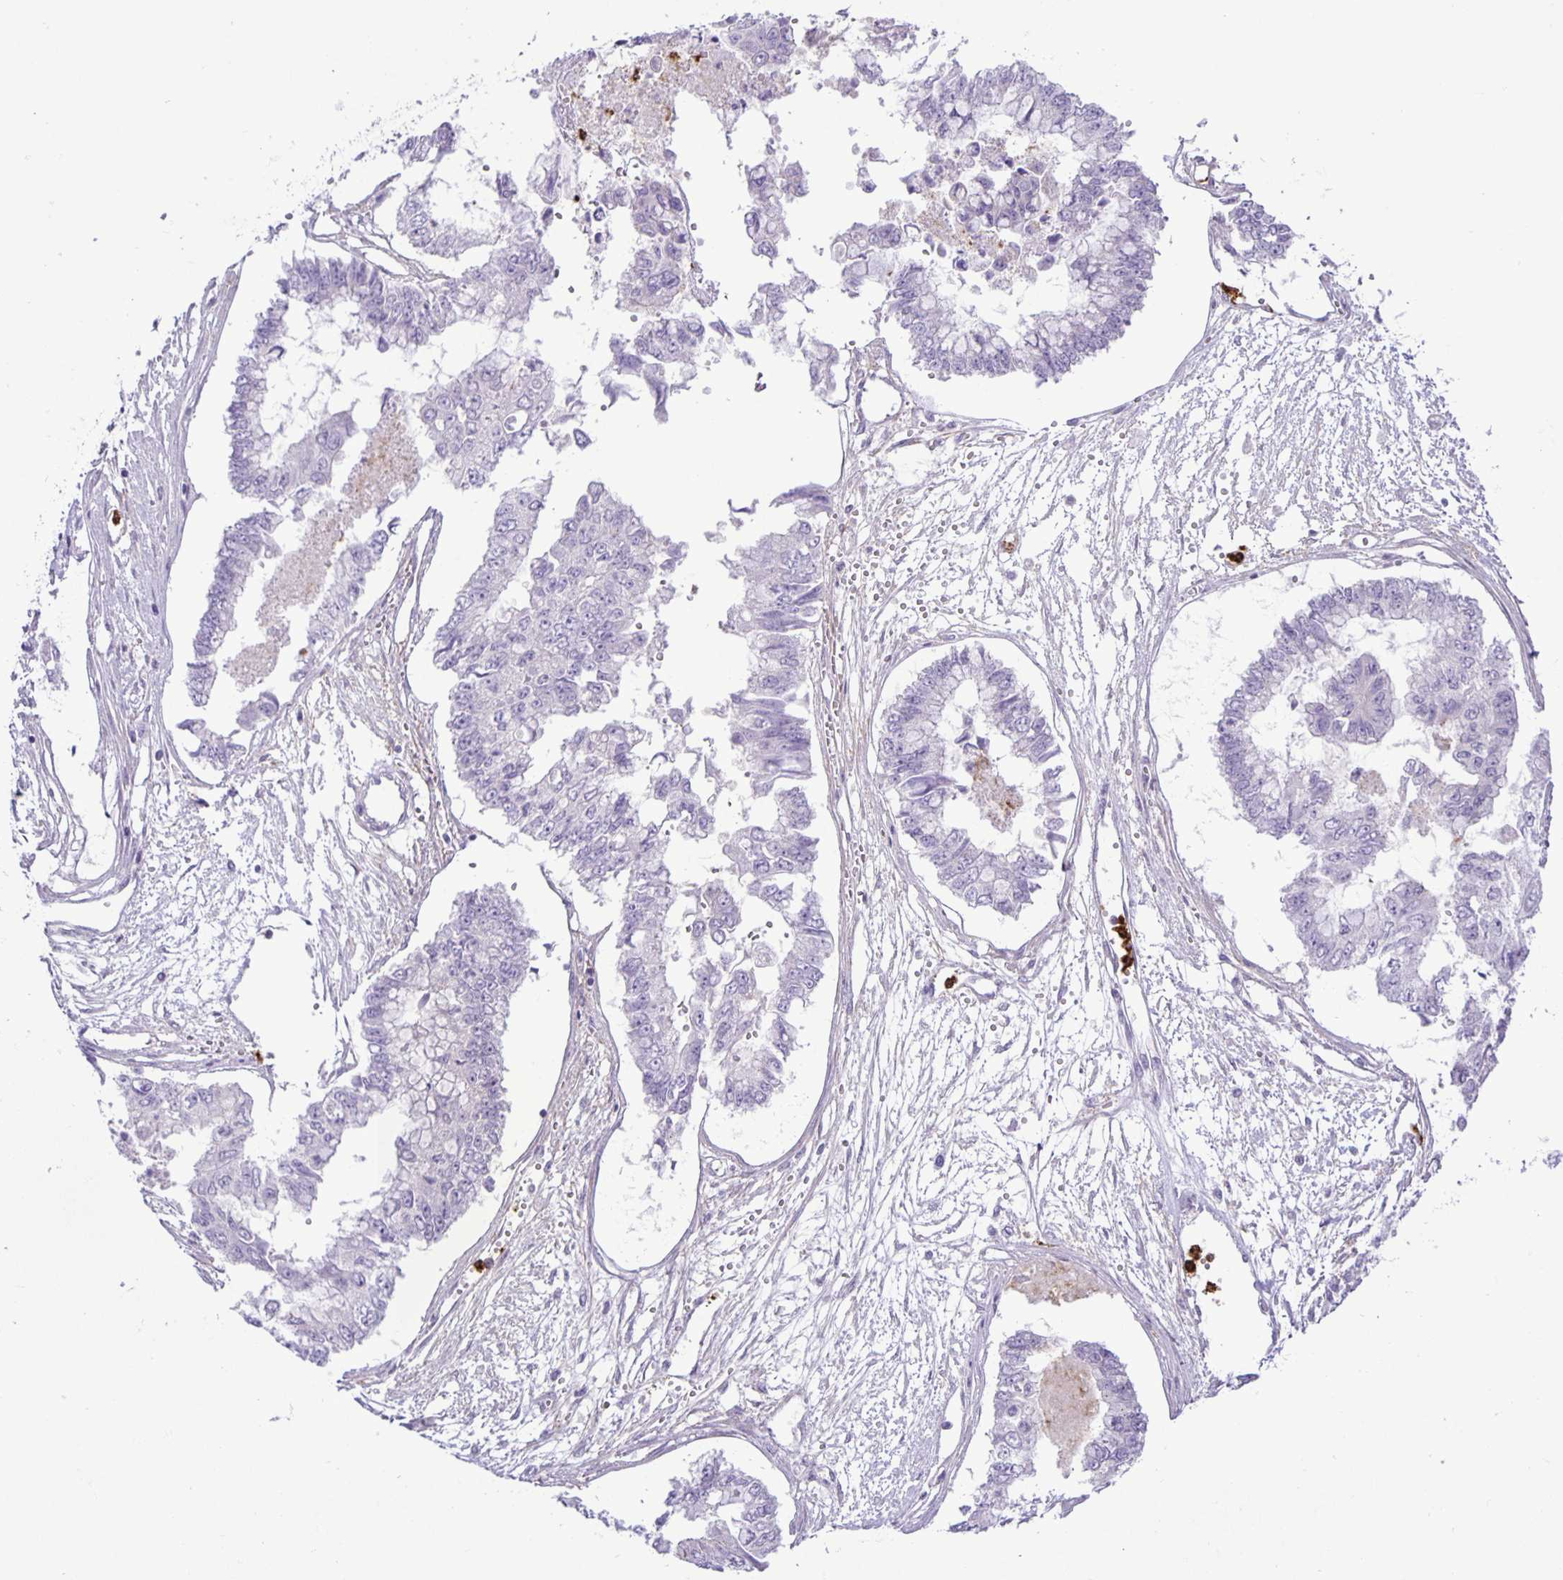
{"staining": {"intensity": "negative", "quantity": "none", "location": "none"}, "tissue": "ovarian cancer", "cell_type": "Tumor cells", "image_type": "cancer", "snomed": [{"axis": "morphology", "description": "Cystadenocarcinoma, mucinous, NOS"}, {"axis": "topography", "description": "Ovary"}], "caption": "Immunohistochemical staining of ovarian cancer (mucinous cystadenocarcinoma) shows no significant expression in tumor cells. (DAB immunohistochemistry with hematoxylin counter stain).", "gene": "ADCK1", "patient": {"sex": "female", "age": 72}}